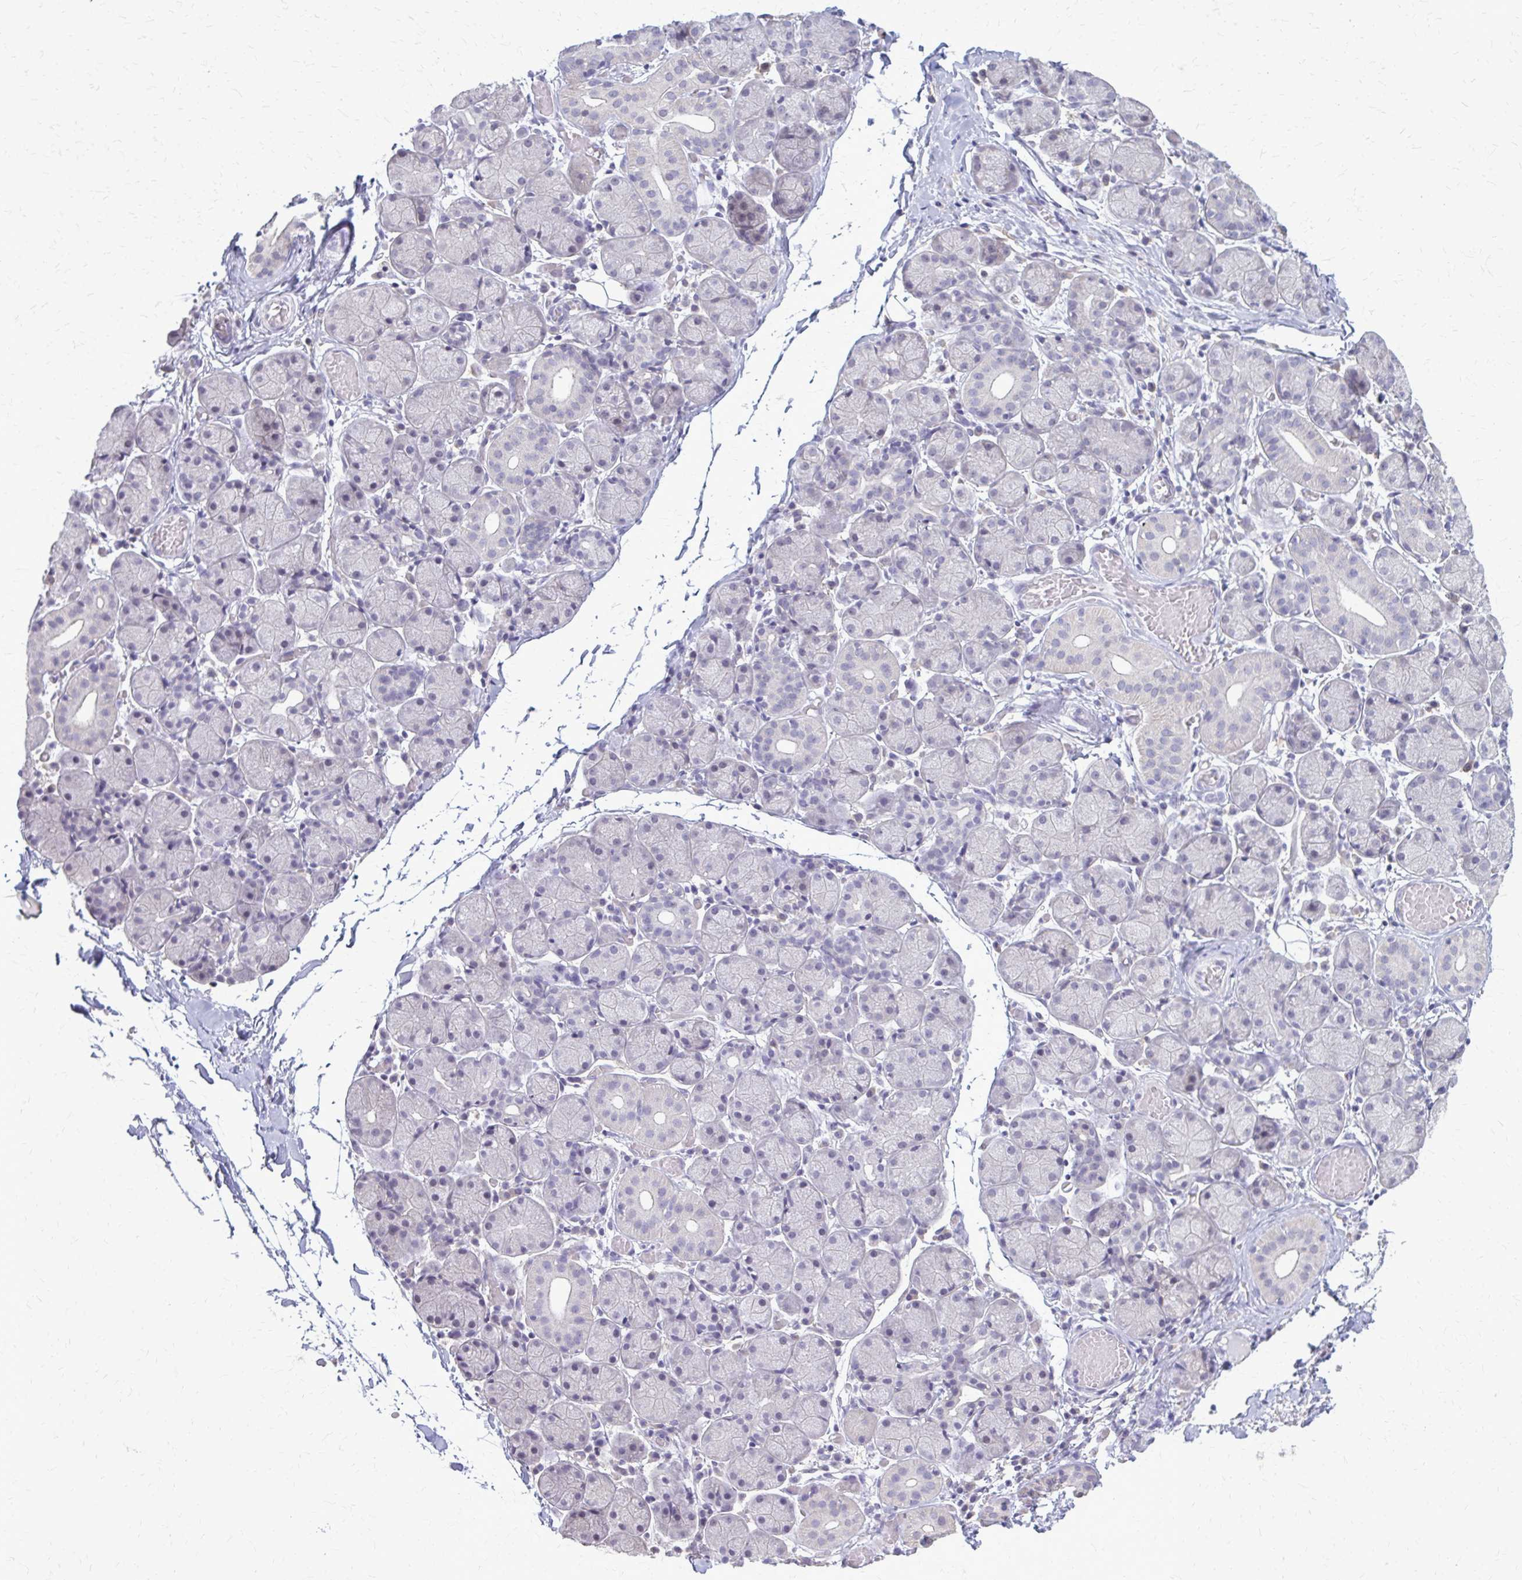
{"staining": {"intensity": "negative", "quantity": "none", "location": "none"}, "tissue": "salivary gland", "cell_type": "Glandular cells", "image_type": "normal", "snomed": [{"axis": "morphology", "description": "Normal tissue, NOS"}, {"axis": "topography", "description": "Salivary gland"}], "caption": "An immunohistochemistry image of normal salivary gland is shown. There is no staining in glandular cells of salivary gland. (DAB IHC visualized using brightfield microscopy, high magnification).", "gene": "PLCB1", "patient": {"sex": "female", "age": 24}}